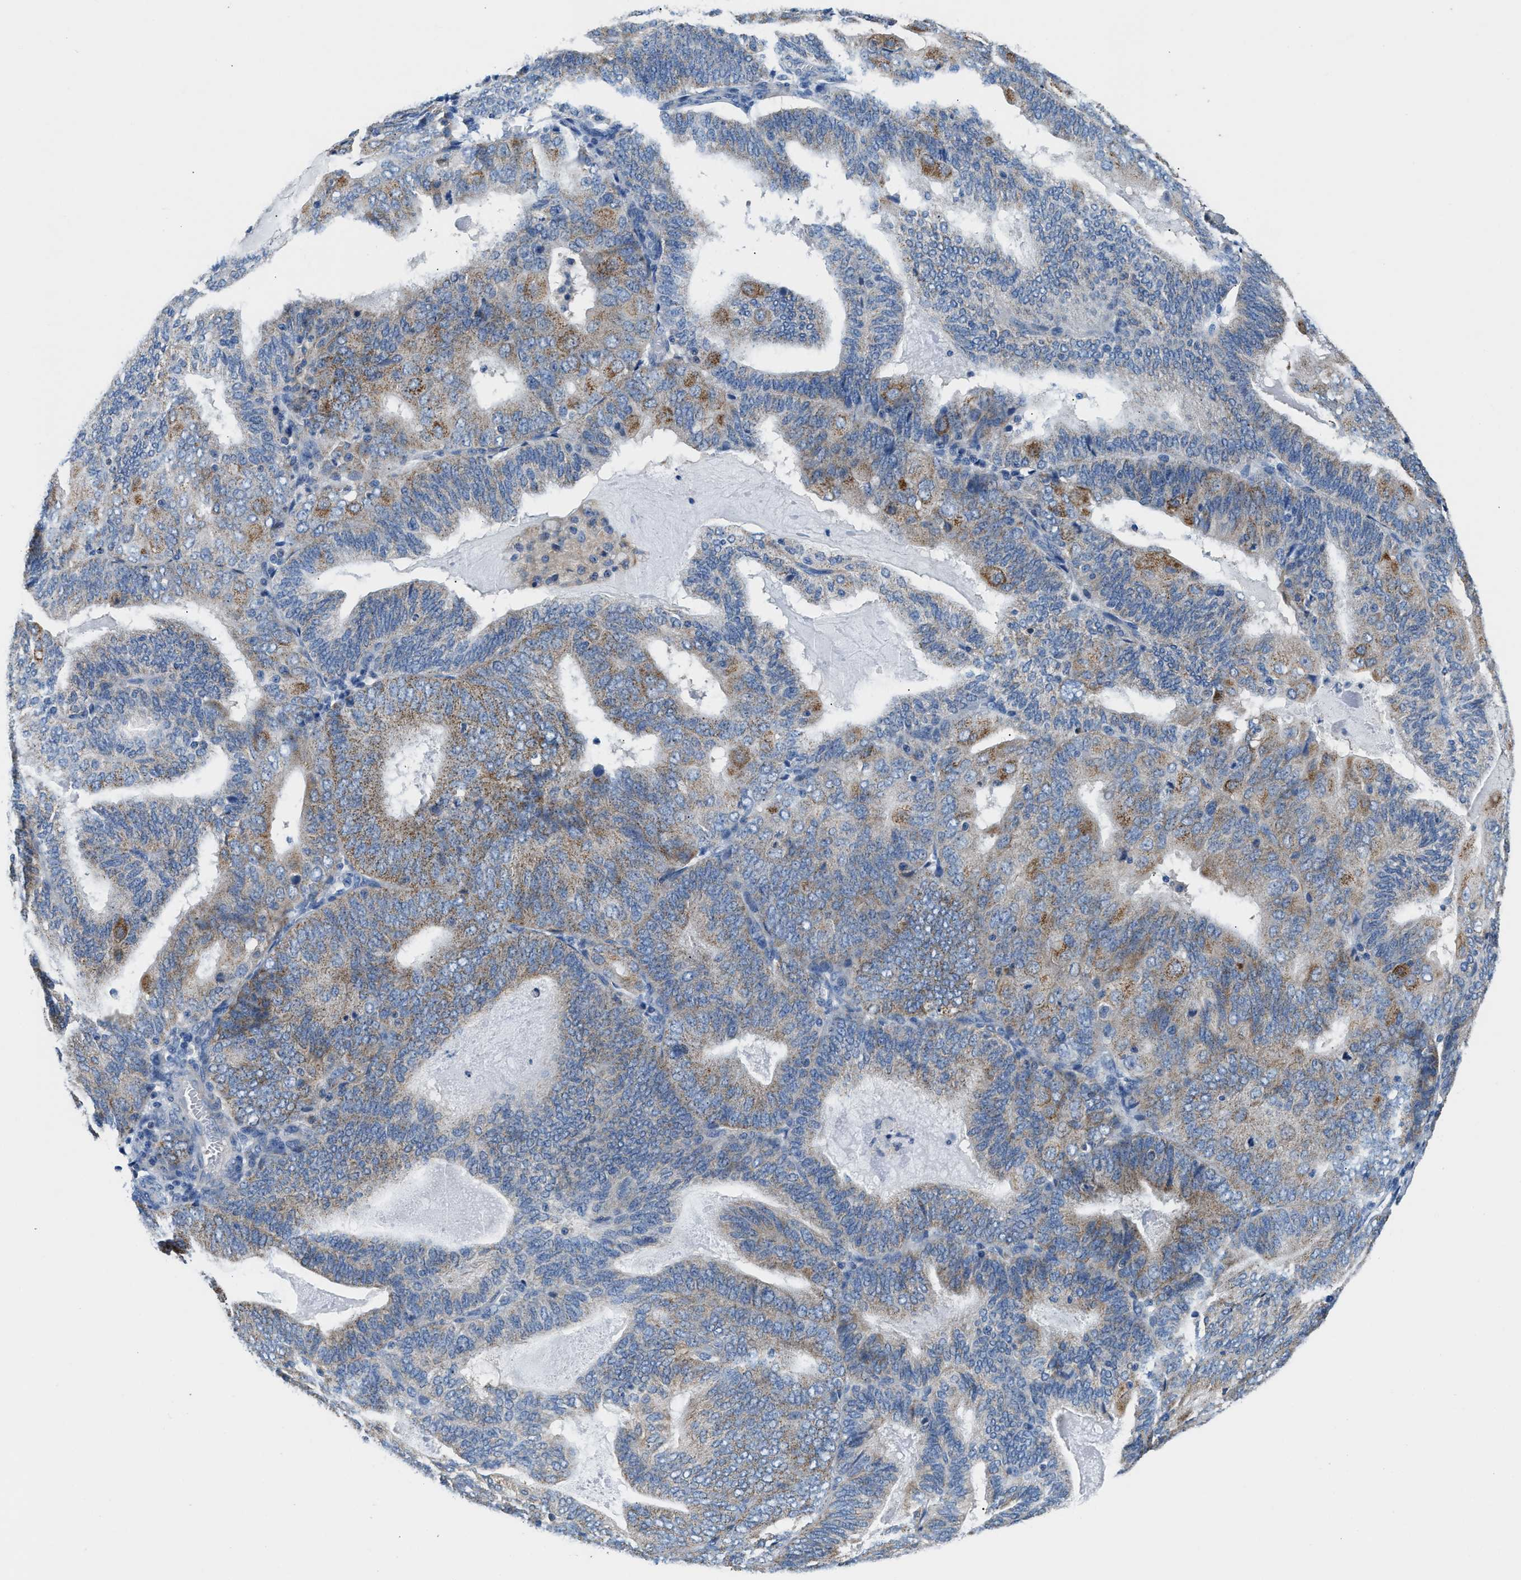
{"staining": {"intensity": "moderate", "quantity": "<25%", "location": "cytoplasmic/membranous"}, "tissue": "endometrial cancer", "cell_type": "Tumor cells", "image_type": "cancer", "snomed": [{"axis": "morphology", "description": "Adenocarcinoma, NOS"}, {"axis": "topography", "description": "Endometrium"}], "caption": "High-power microscopy captured an immunohistochemistry (IHC) photomicrograph of endometrial cancer (adenocarcinoma), revealing moderate cytoplasmic/membranous staining in approximately <25% of tumor cells.", "gene": "TUT7", "patient": {"sex": "female", "age": 81}}